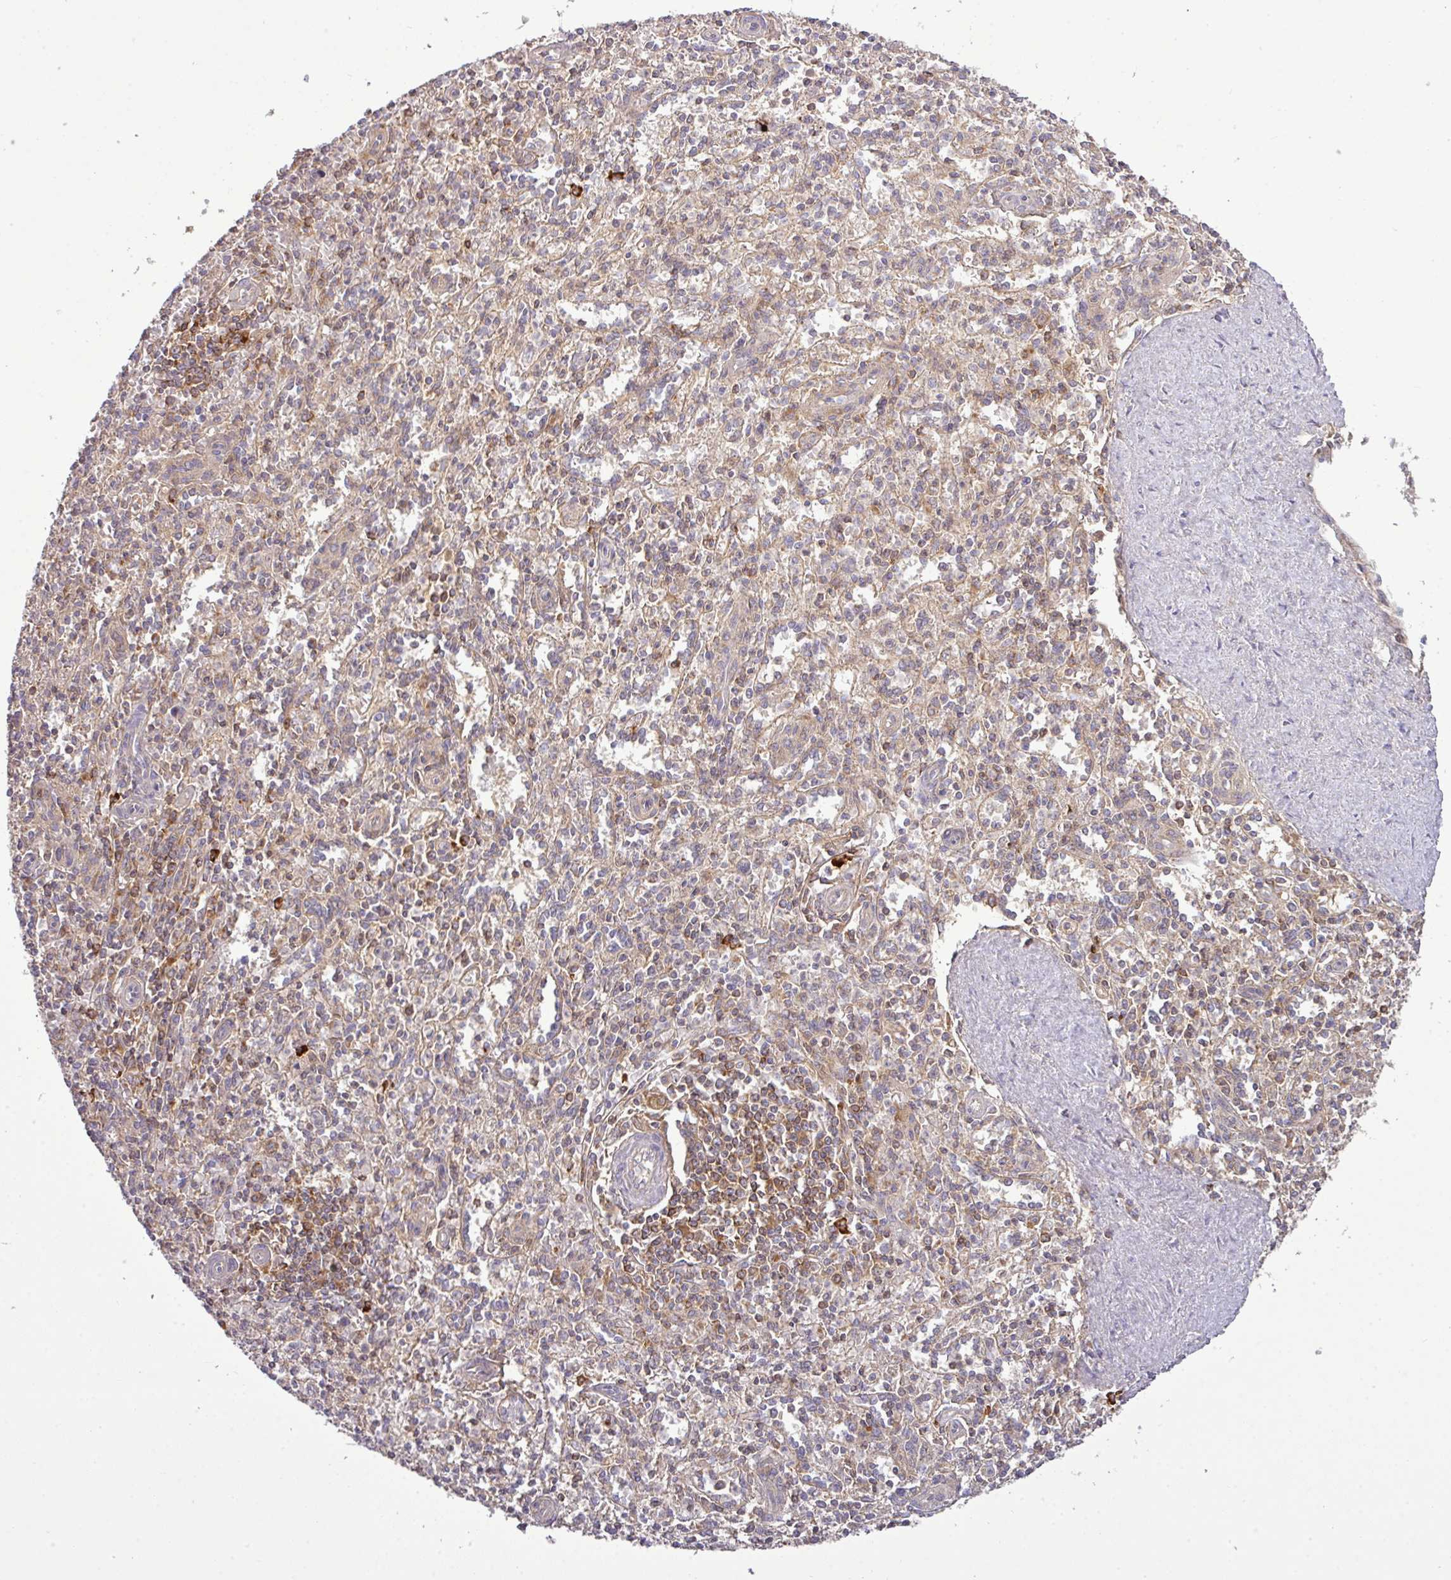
{"staining": {"intensity": "moderate", "quantity": "<25%", "location": "cytoplasmic/membranous"}, "tissue": "spleen", "cell_type": "Cells in red pulp", "image_type": "normal", "snomed": [{"axis": "morphology", "description": "Normal tissue, NOS"}, {"axis": "topography", "description": "Spleen"}], "caption": "The histopathology image exhibits immunohistochemical staining of benign spleen. There is moderate cytoplasmic/membranous positivity is present in approximately <25% of cells in red pulp. (DAB IHC, brown staining for protein, blue staining for nuclei).", "gene": "STAT5A", "patient": {"sex": "female", "age": 70}}